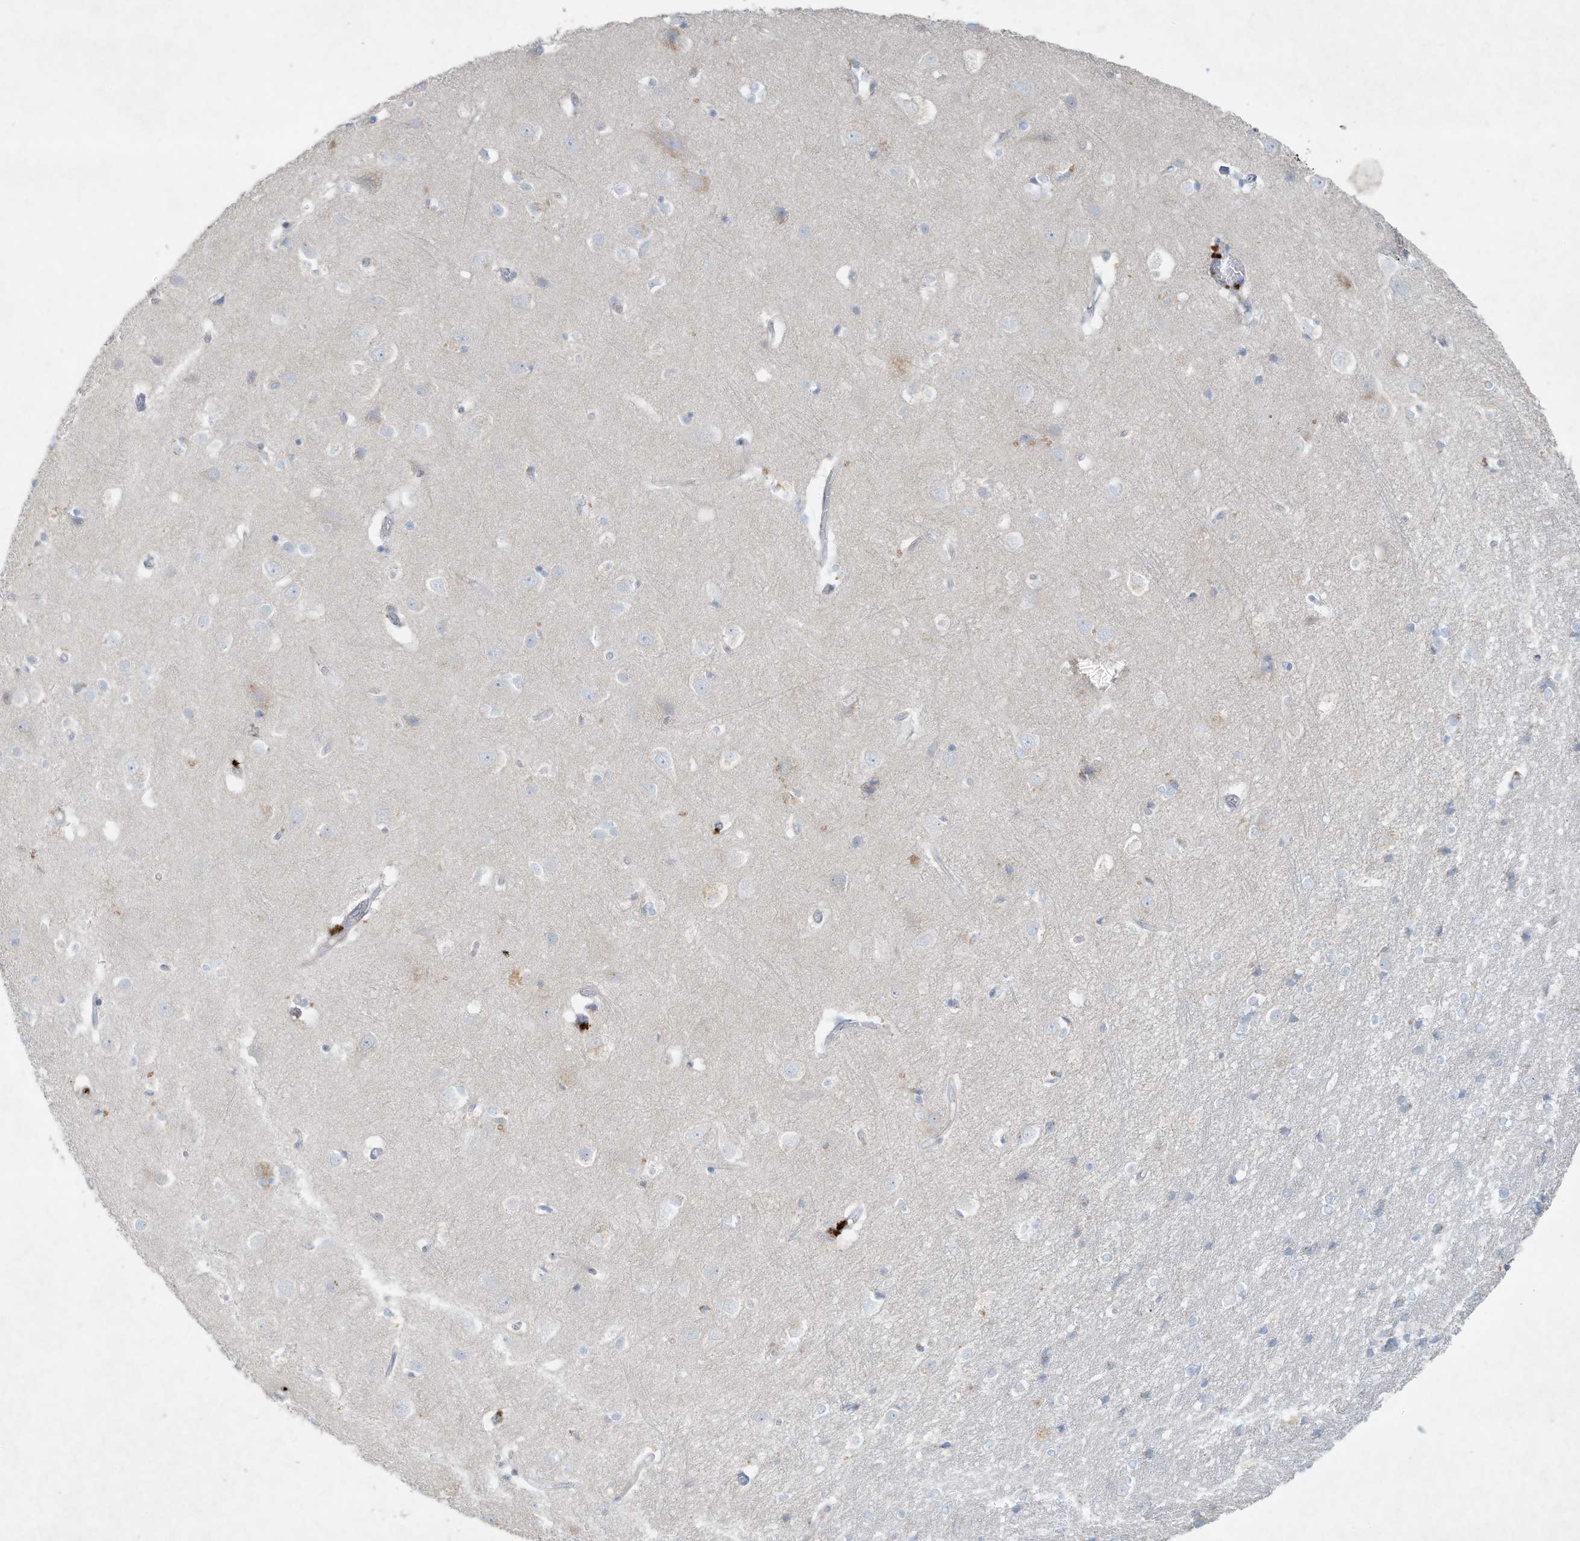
{"staining": {"intensity": "negative", "quantity": "none", "location": "none"}, "tissue": "cerebral cortex", "cell_type": "Endothelial cells", "image_type": "normal", "snomed": [{"axis": "morphology", "description": "Normal tissue, NOS"}, {"axis": "topography", "description": "Cerebral cortex"}], "caption": "This is an IHC micrograph of normal human cerebral cortex. There is no positivity in endothelial cells.", "gene": "TUBE1", "patient": {"sex": "male", "age": 54}}